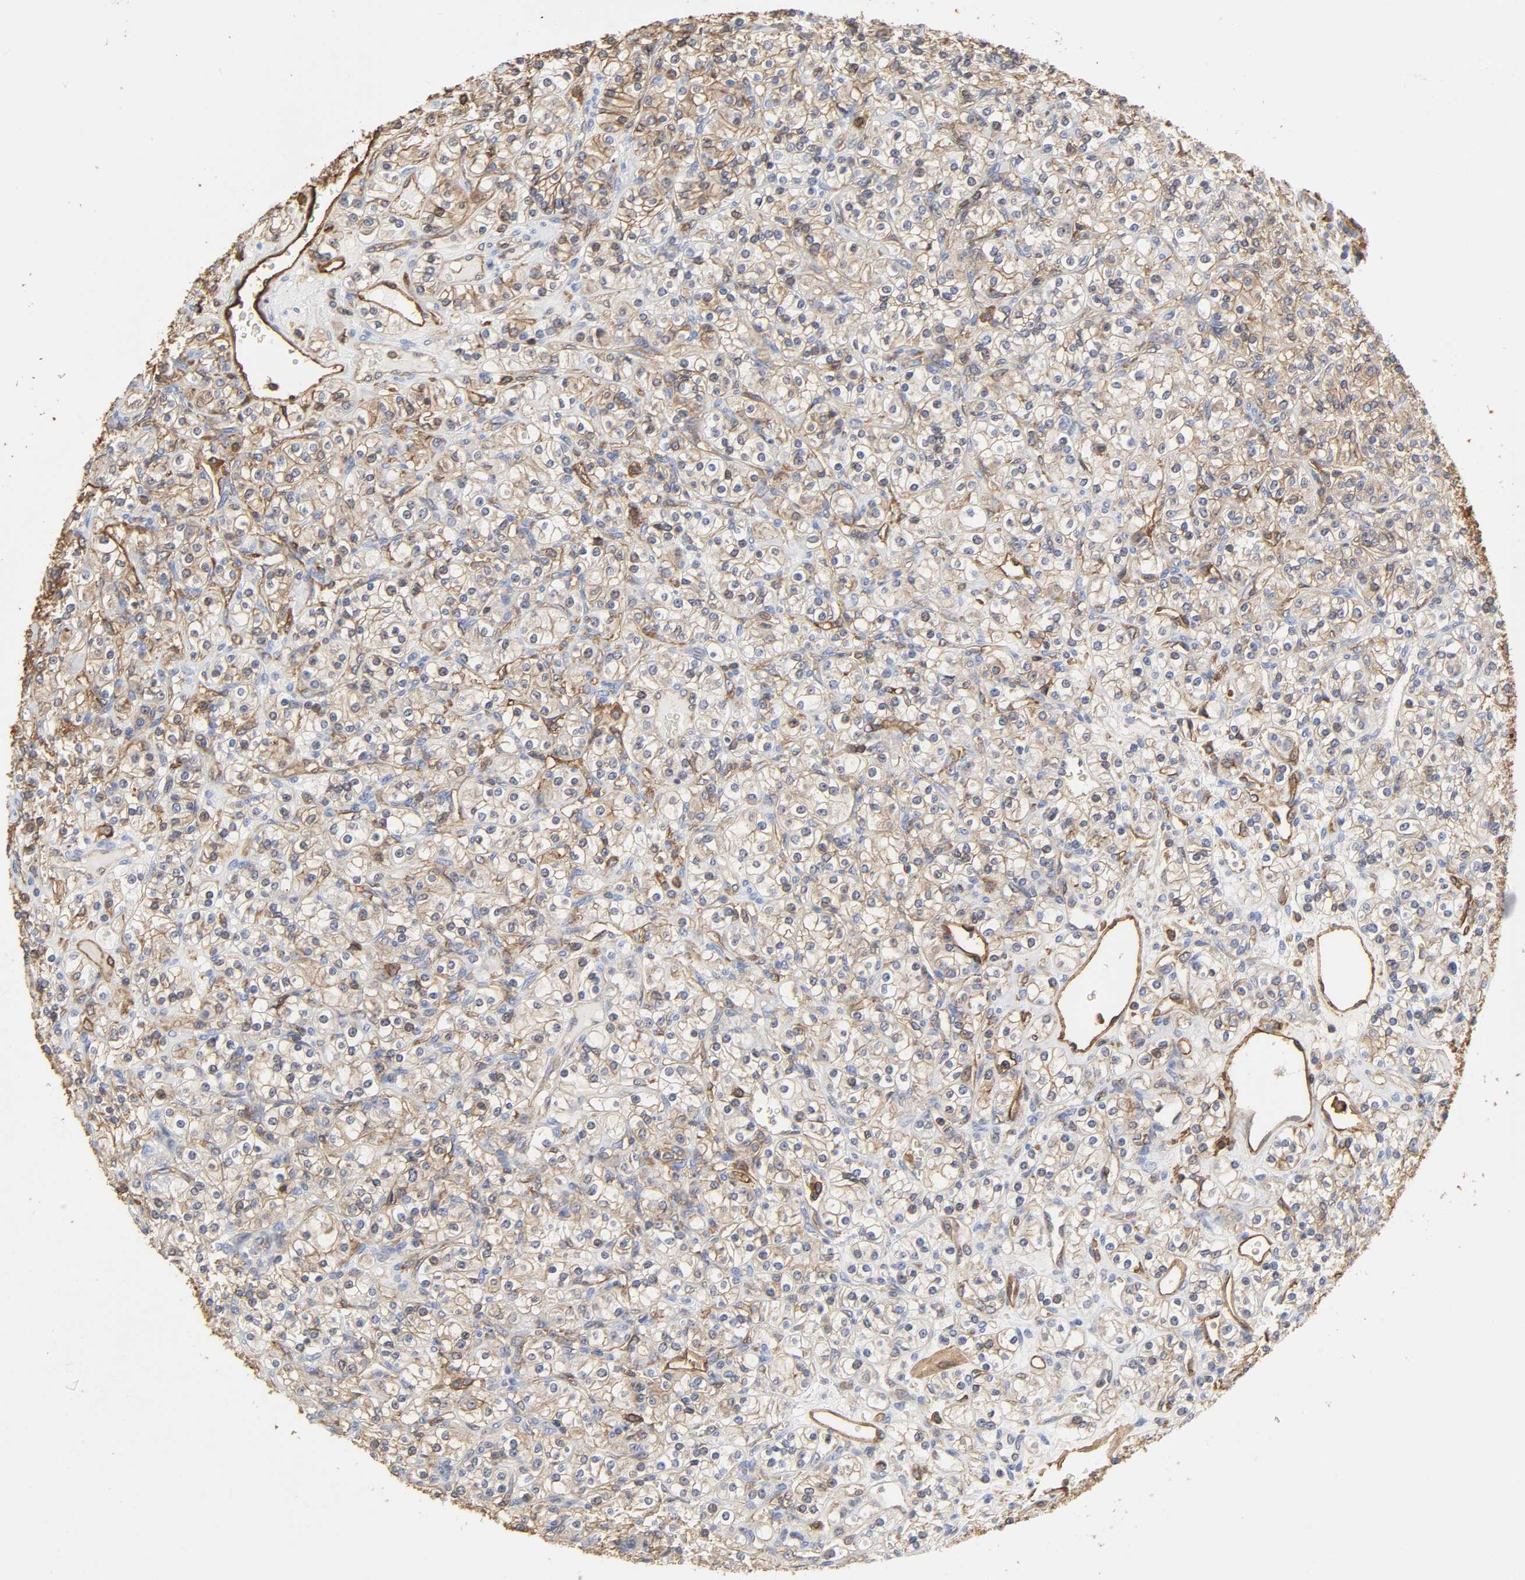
{"staining": {"intensity": "moderate", "quantity": "25%-75%", "location": "cytoplasmic/membranous"}, "tissue": "renal cancer", "cell_type": "Tumor cells", "image_type": "cancer", "snomed": [{"axis": "morphology", "description": "Adenocarcinoma, NOS"}, {"axis": "topography", "description": "Kidney"}], "caption": "About 25%-75% of tumor cells in renal cancer exhibit moderate cytoplasmic/membranous protein expression as visualized by brown immunohistochemical staining.", "gene": "ANXA2", "patient": {"sex": "male", "age": 77}}